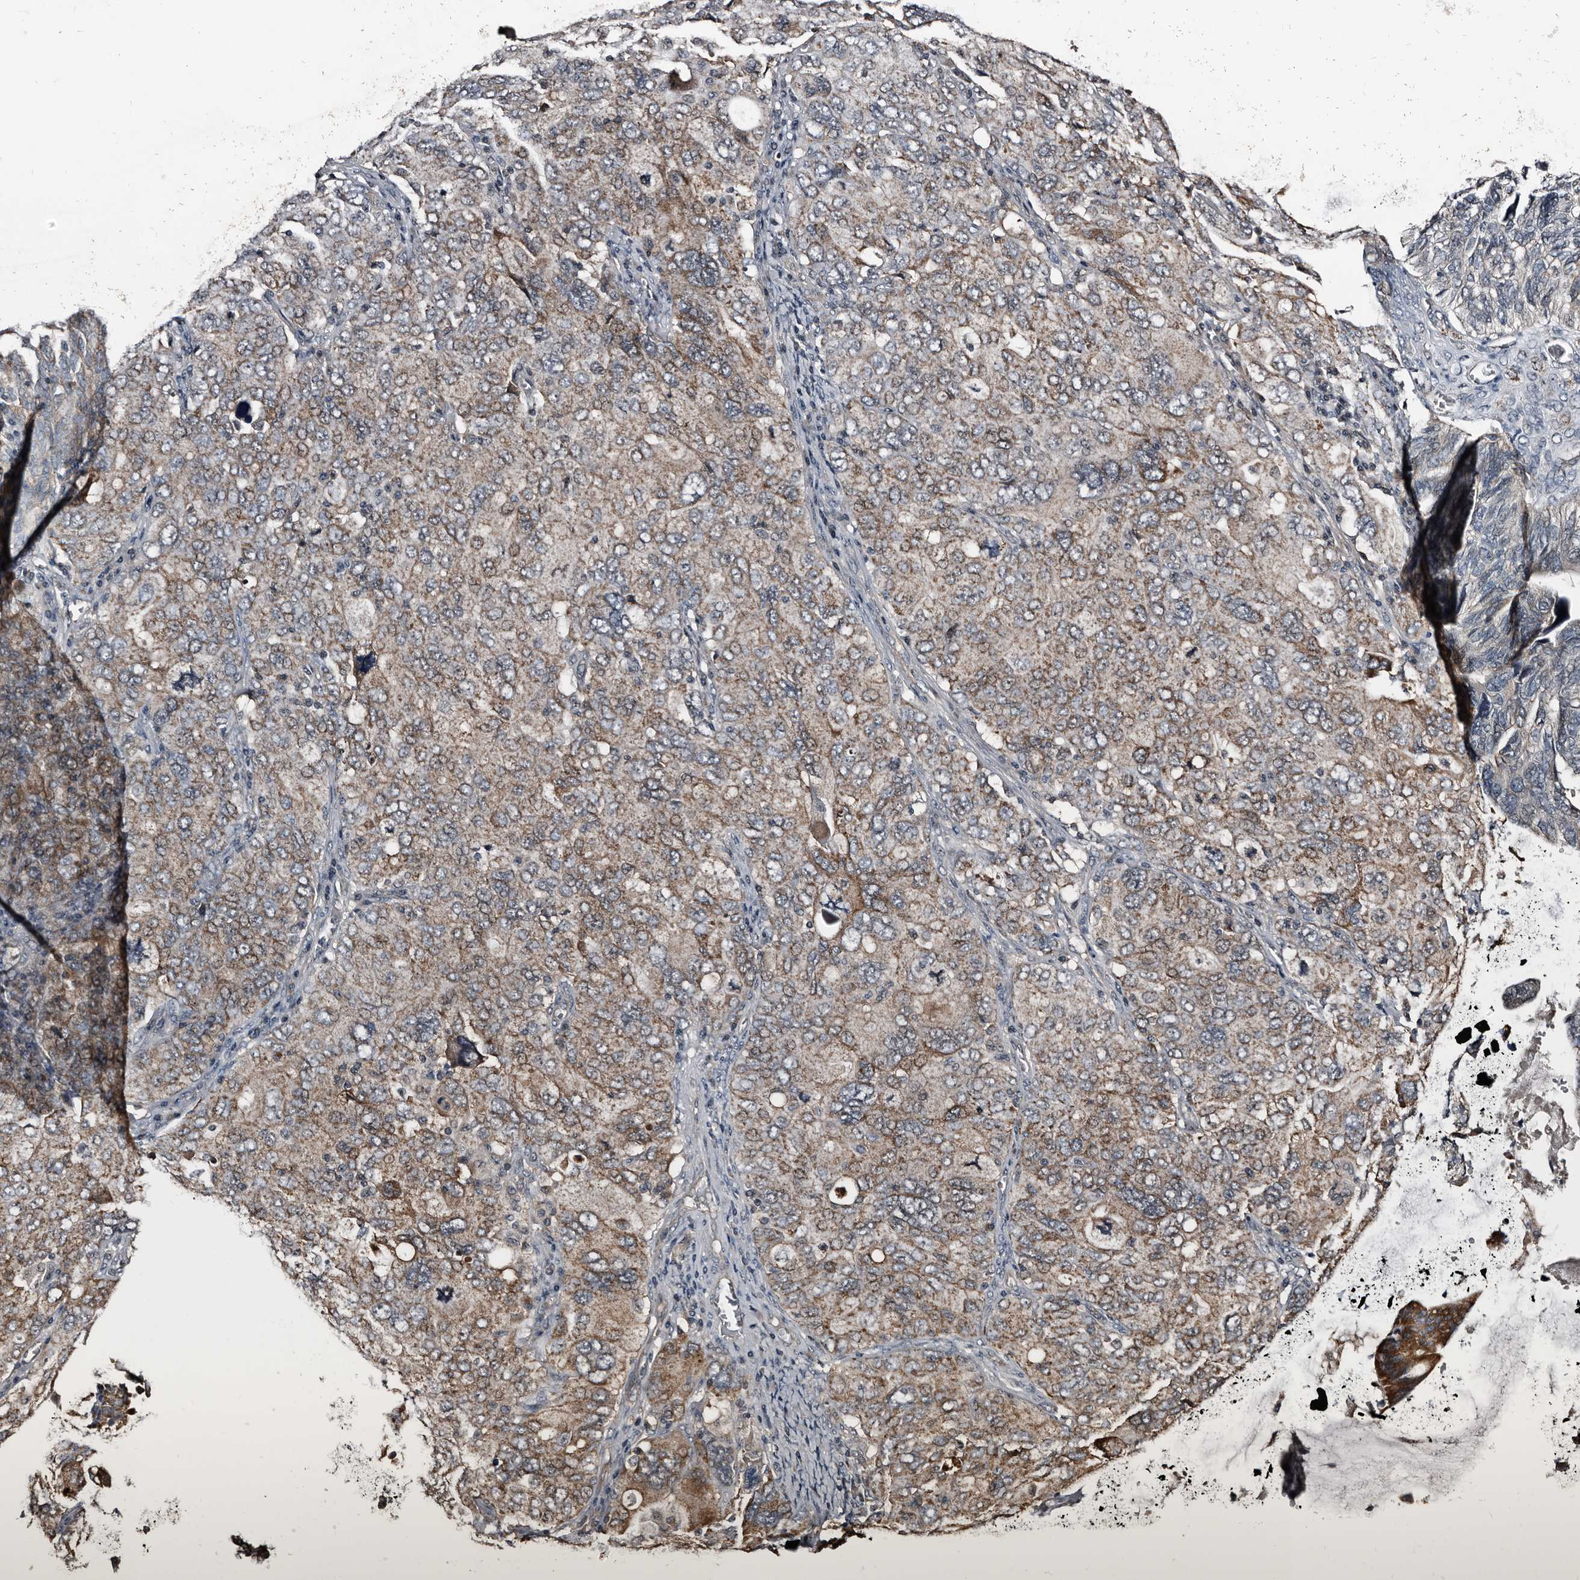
{"staining": {"intensity": "weak", "quantity": "25%-75%", "location": "cytoplasmic/membranous"}, "tissue": "ovarian cancer", "cell_type": "Tumor cells", "image_type": "cancer", "snomed": [{"axis": "morphology", "description": "Carcinoma, endometroid"}, {"axis": "topography", "description": "Ovary"}], "caption": "This micrograph displays immunohistochemistry staining of endometroid carcinoma (ovarian), with low weak cytoplasmic/membranous staining in approximately 25%-75% of tumor cells.", "gene": "DHPS", "patient": {"sex": "female", "age": 62}}